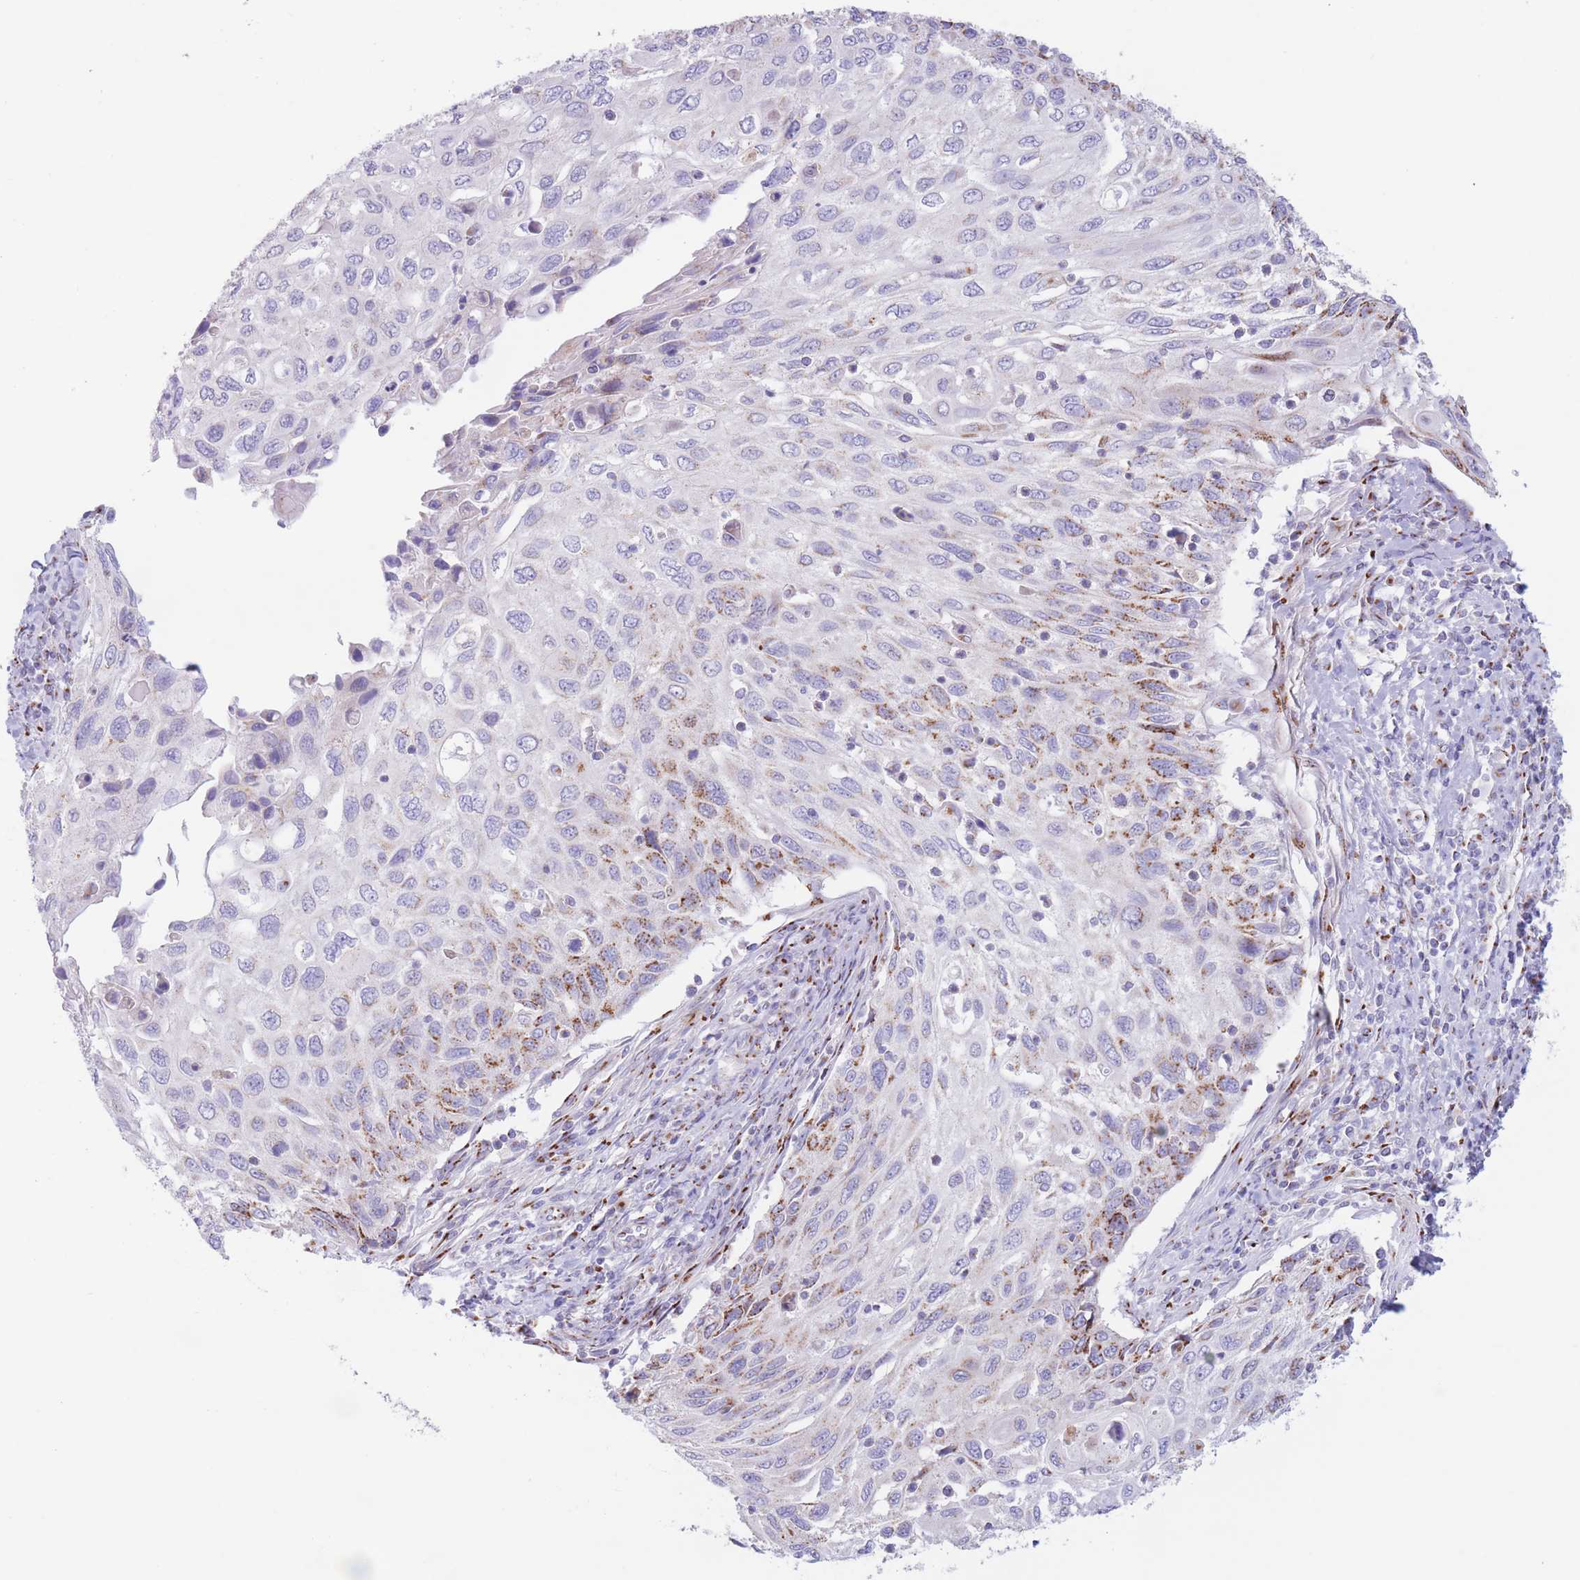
{"staining": {"intensity": "strong", "quantity": "25%-75%", "location": "cytoplasmic/membranous"}, "tissue": "cervical cancer", "cell_type": "Tumor cells", "image_type": "cancer", "snomed": [{"axis": "morphology", "description": "Squamous cell carcinoma, NOS"}, {"axis": "topography", "description": "Cervix"}], "caption": "A high amount of strong cytoplasmic/membranous expression is present in about 25%-75% of tumor cells in cervical cancer (squamous cell carcinoma) tissue.", "gene": "MPND", "patient": {"sex": "female", "age": 70}}